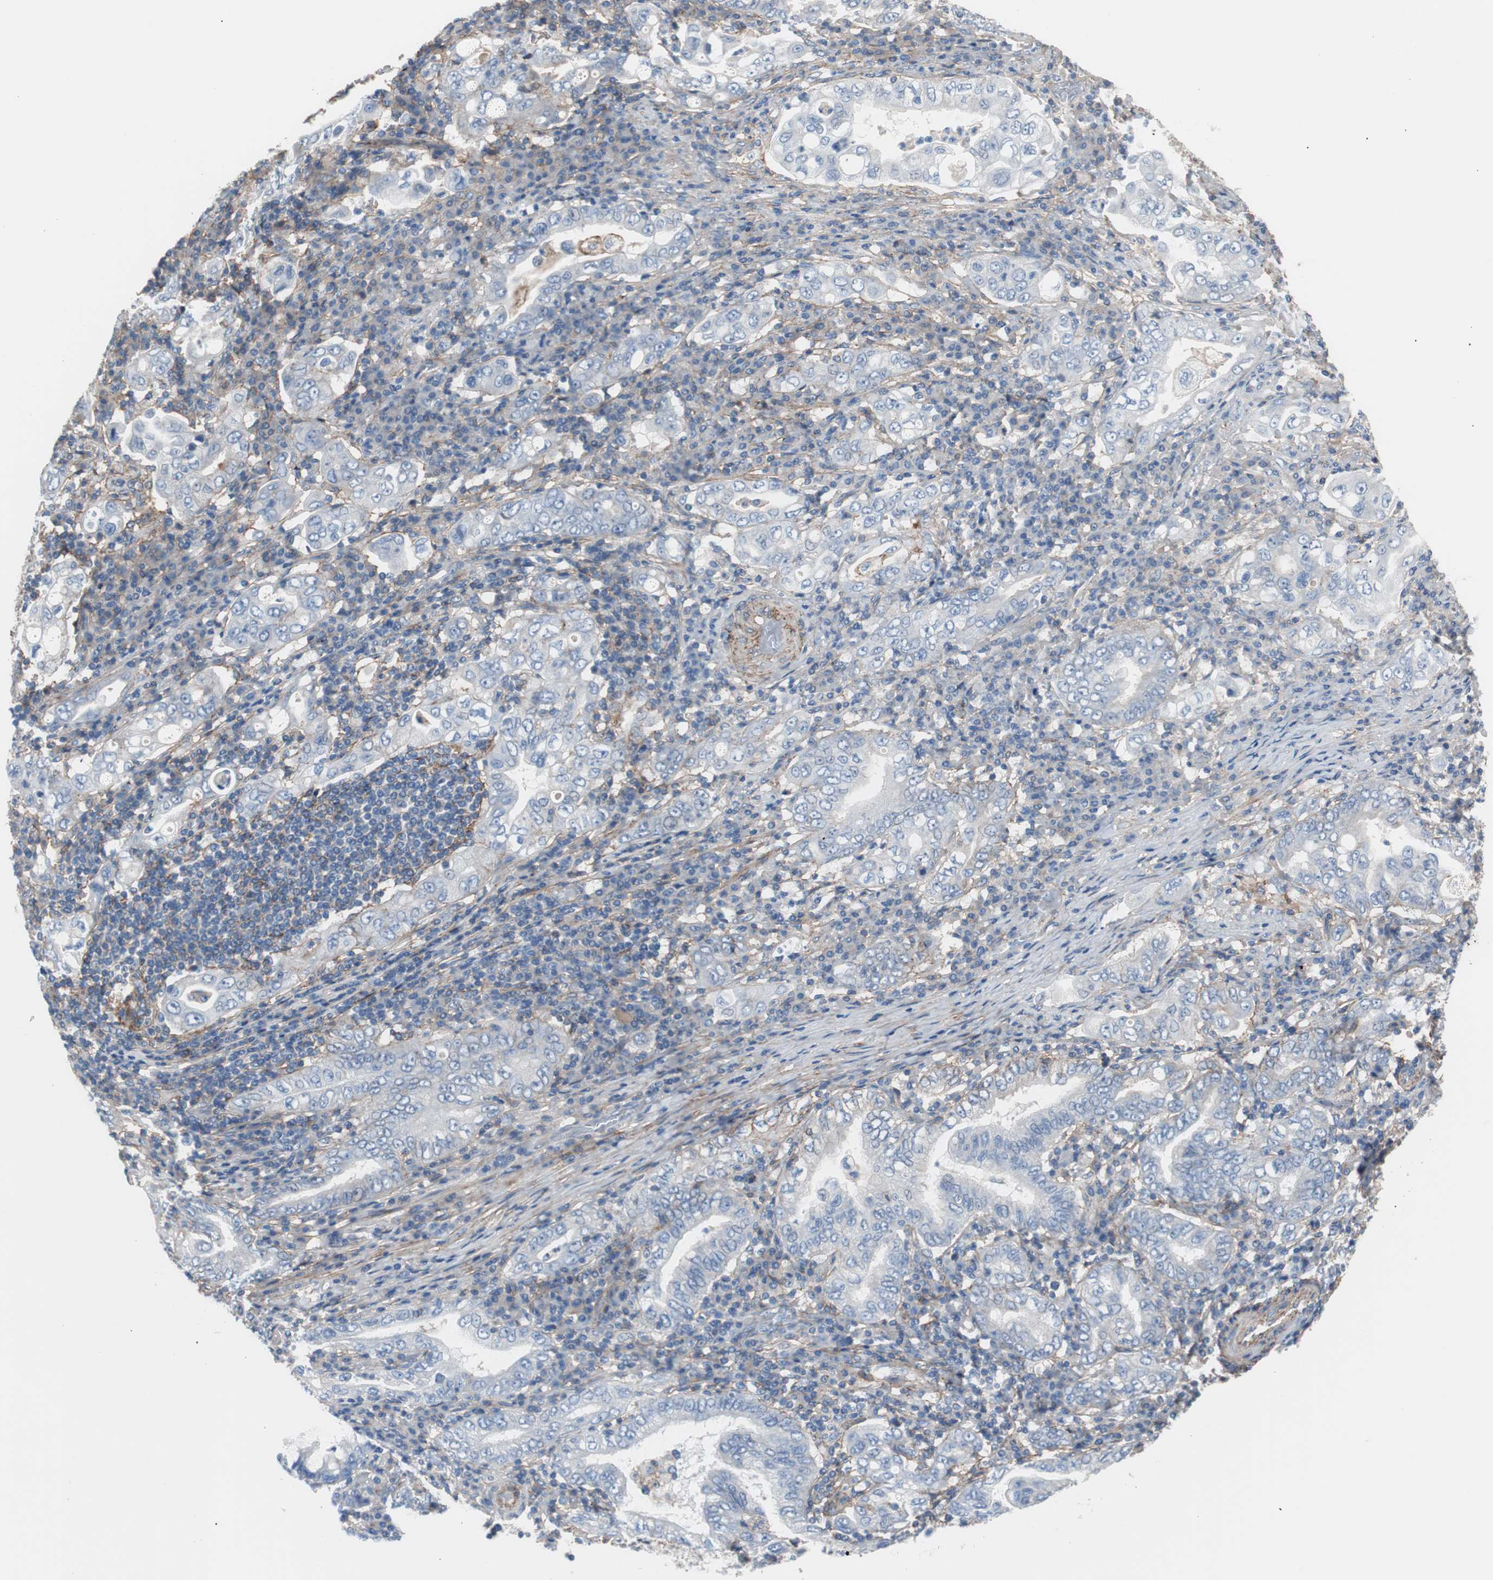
{"staining": {"intensity": "negative", "quantity": "none", "location": "none"}, "tissue": "stomach cancer", "cell_type": "Tumor cells", "image_type": "cancer", "snomed": [{"axis": "morphology", "description": "Normal tissue, NOS"}, {"axis": "morphology", "description": "Adenocarcinoma, NOS"}, {"axis": "topography", "description": "Esophagus"}, {"axis": "topography", "description": "Stomach, upper"}, {"axis": "topography", "description": "Peripheral nerve tissue"}], "caption": "Immunohistochemistry of adenocarcinoma (stomach) displays no expression in tumor cells.", "gene": "CD81", "patient": {"sex": "male", "age": 62}}